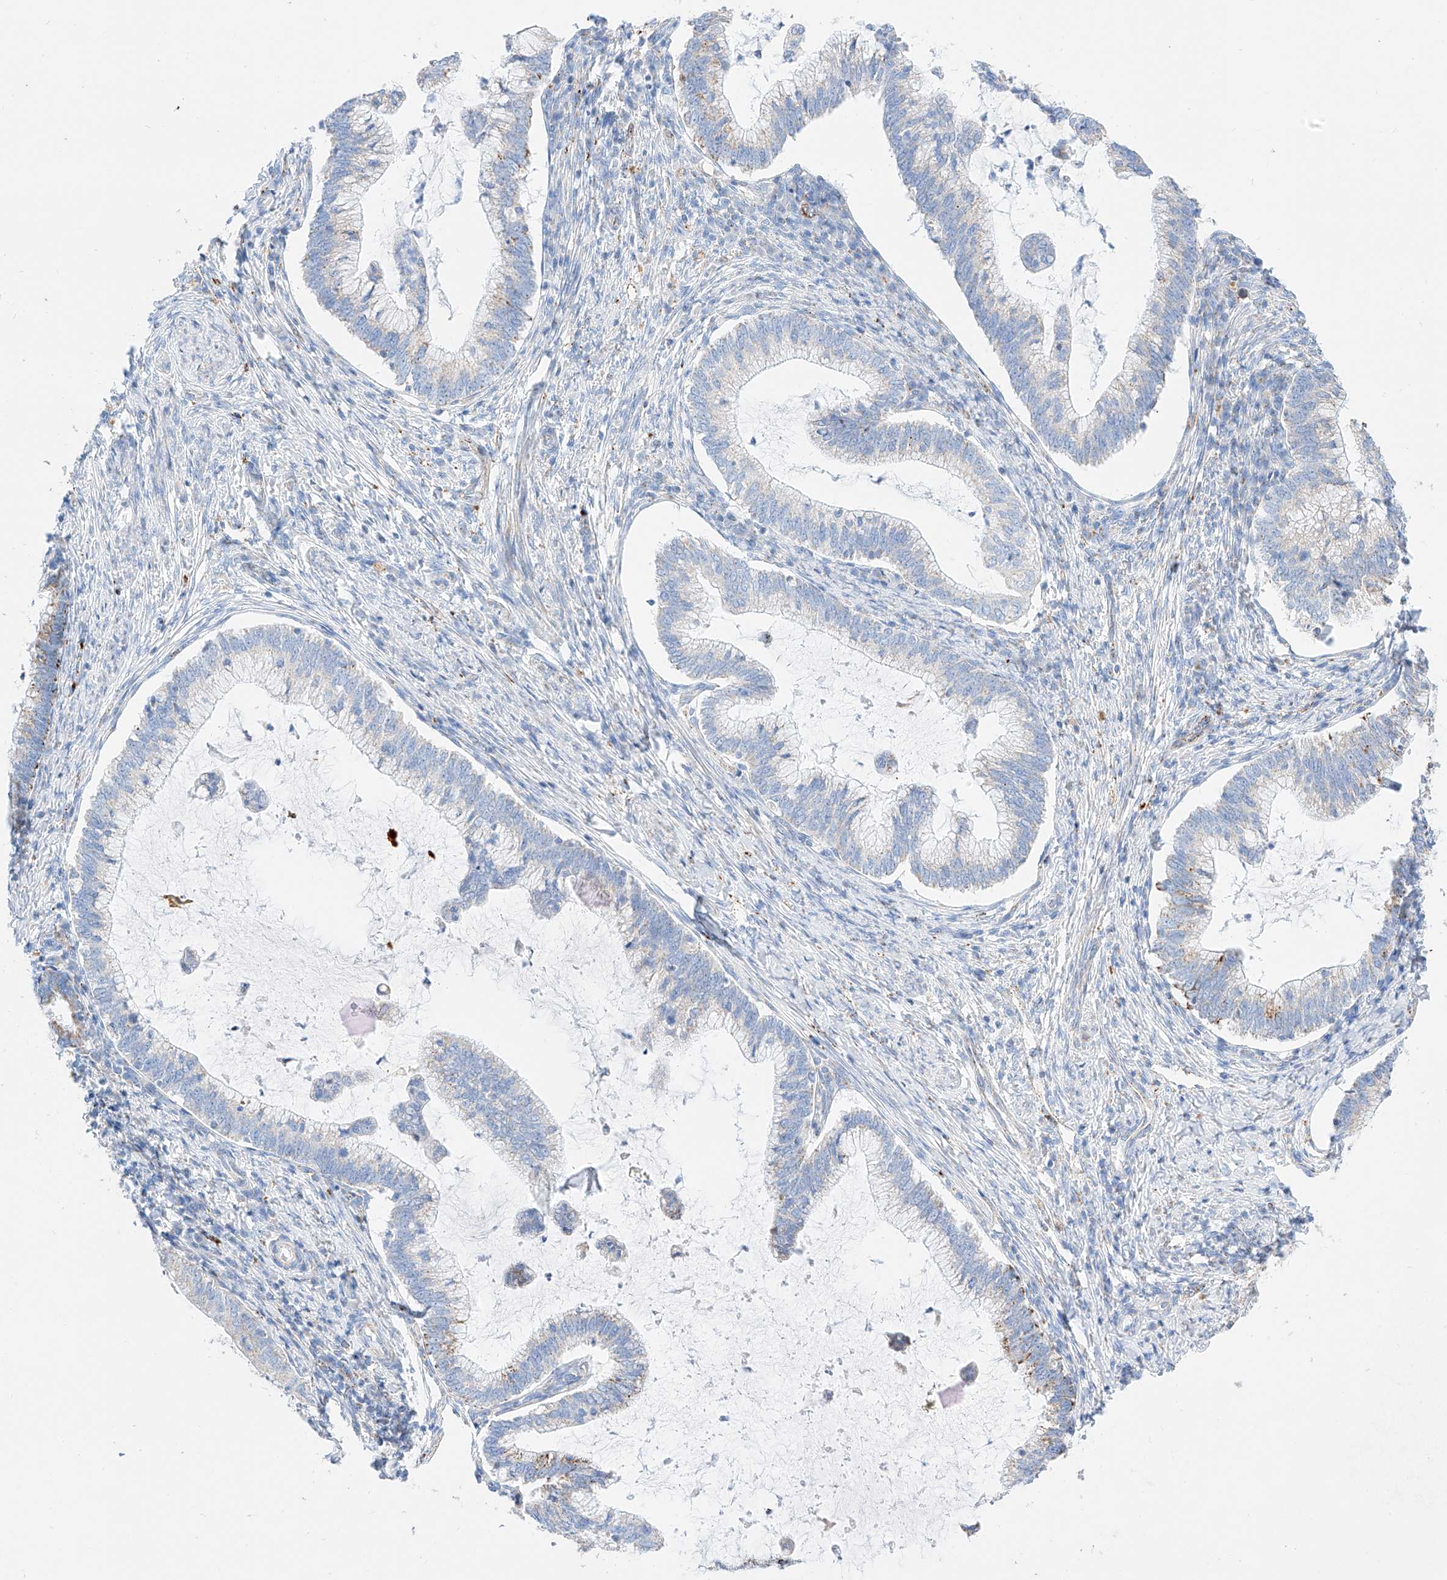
{"staining": {"intensity": "weak", "quantity": "25%-75%", "location": "cytoplasmic/membranous"}, "tissue": "cervical cancer", "cell_type": "Tumor cells", "image_type": "cancer", "snomed": [{"axis": "morphology", "description": "Adenocarcinoma, NOS"}, {"axis": "topography", "description": "Cervix"}], "caption": "Approximately 25%-75% of tumor cells in adenocarcinoma (cervical) show weak cytoplasmic/membranous protein positivity as visualized by brown immunohistochemical staining.", "gene": "C6orf62", "patient": {"sex": "female", "age": 36}}